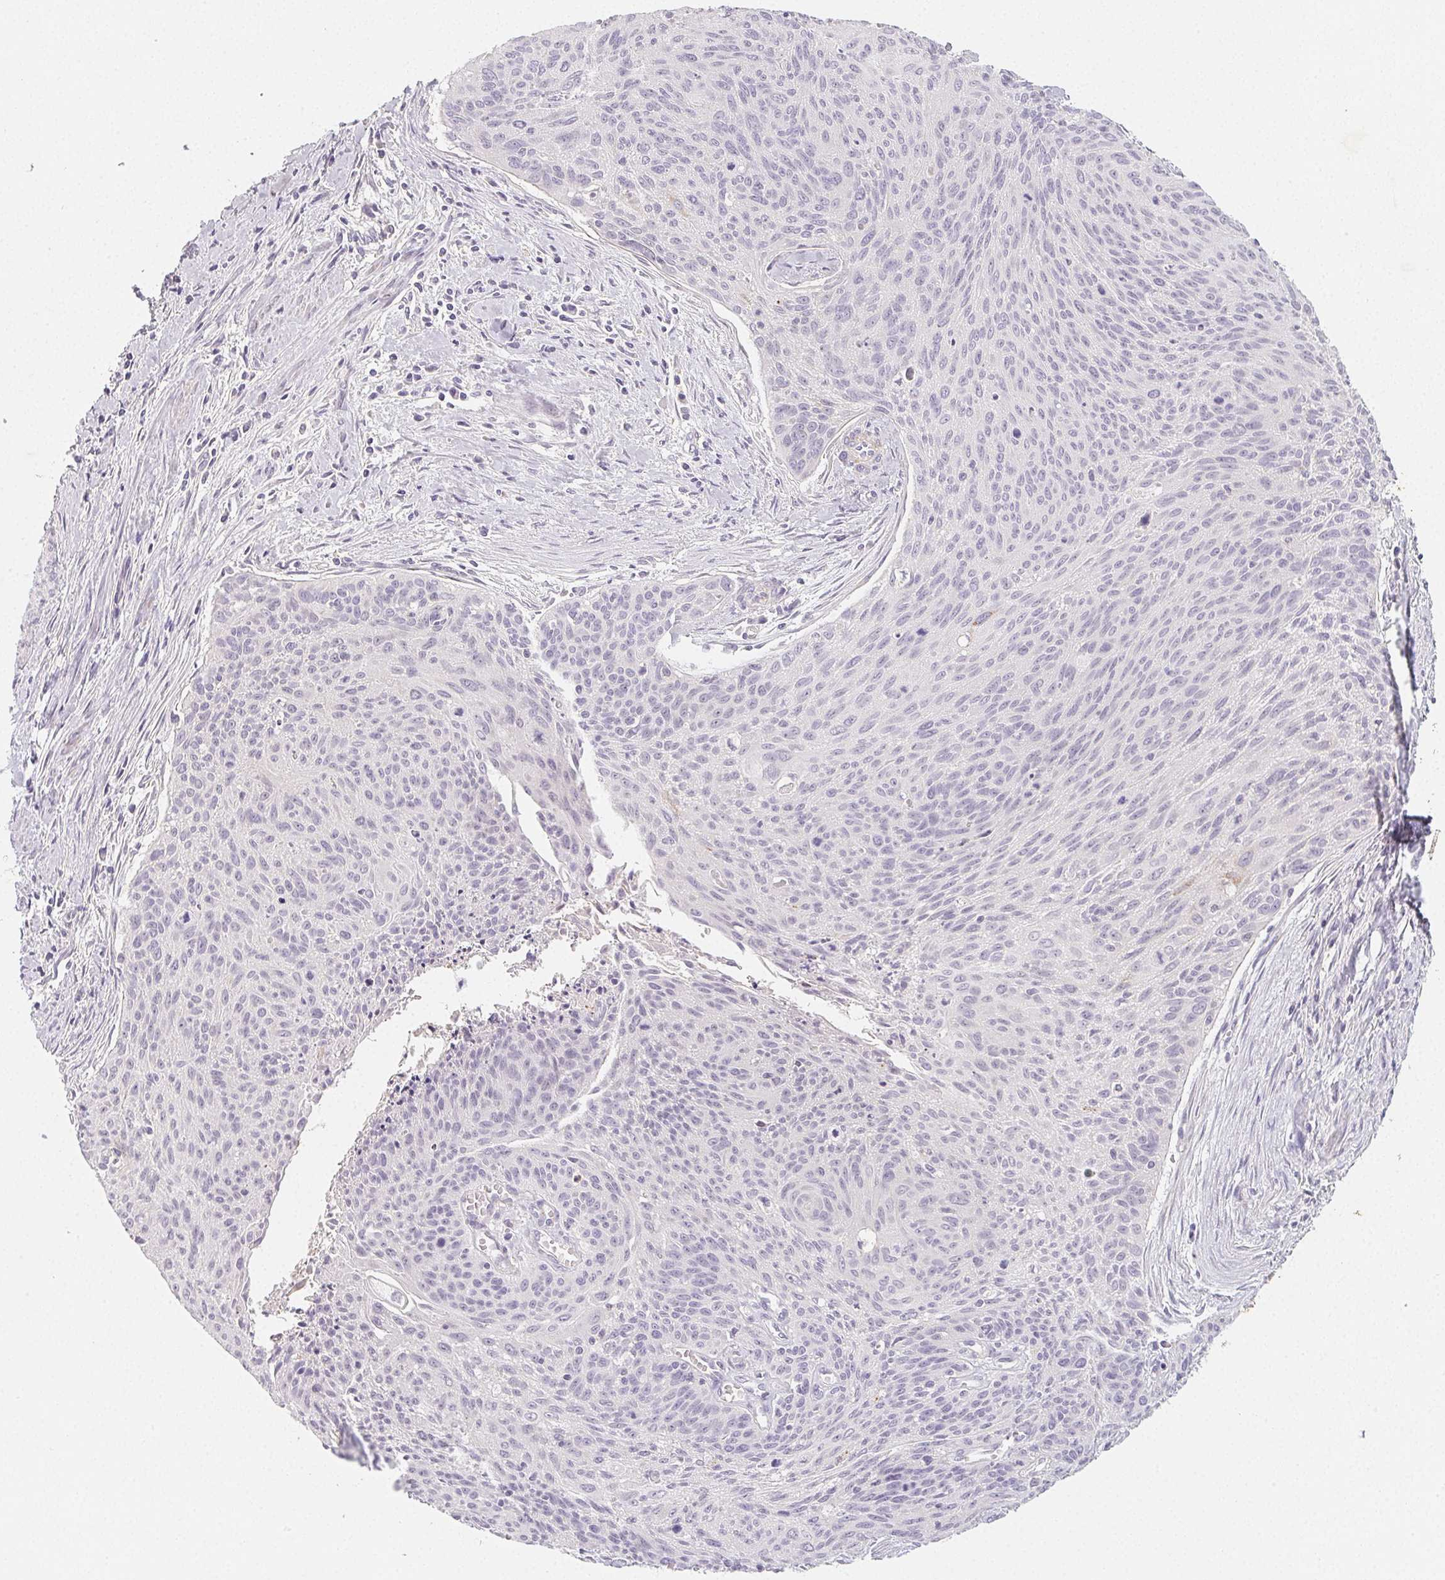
{"staining": {"intensity": "negative", "quantity": "none", "location": "none"}, "tissue": "cervical cancer", "cell_type": "Tumor cells", "image_type": "cancer", "snomed": [{"axis": "morphology", "description": "Squamous cell carcinoma, NOS"}, {"axis": "topography", "description": "Cervix"}], "caption": "Immunohistochemistry micrograph of cervical cancer (squamous cell carcinoma) stained for a protein (brown), which shows no expression in tumor cells.", "gene": "LRRC23", "patient": {"sex": "female", "age": 55}}